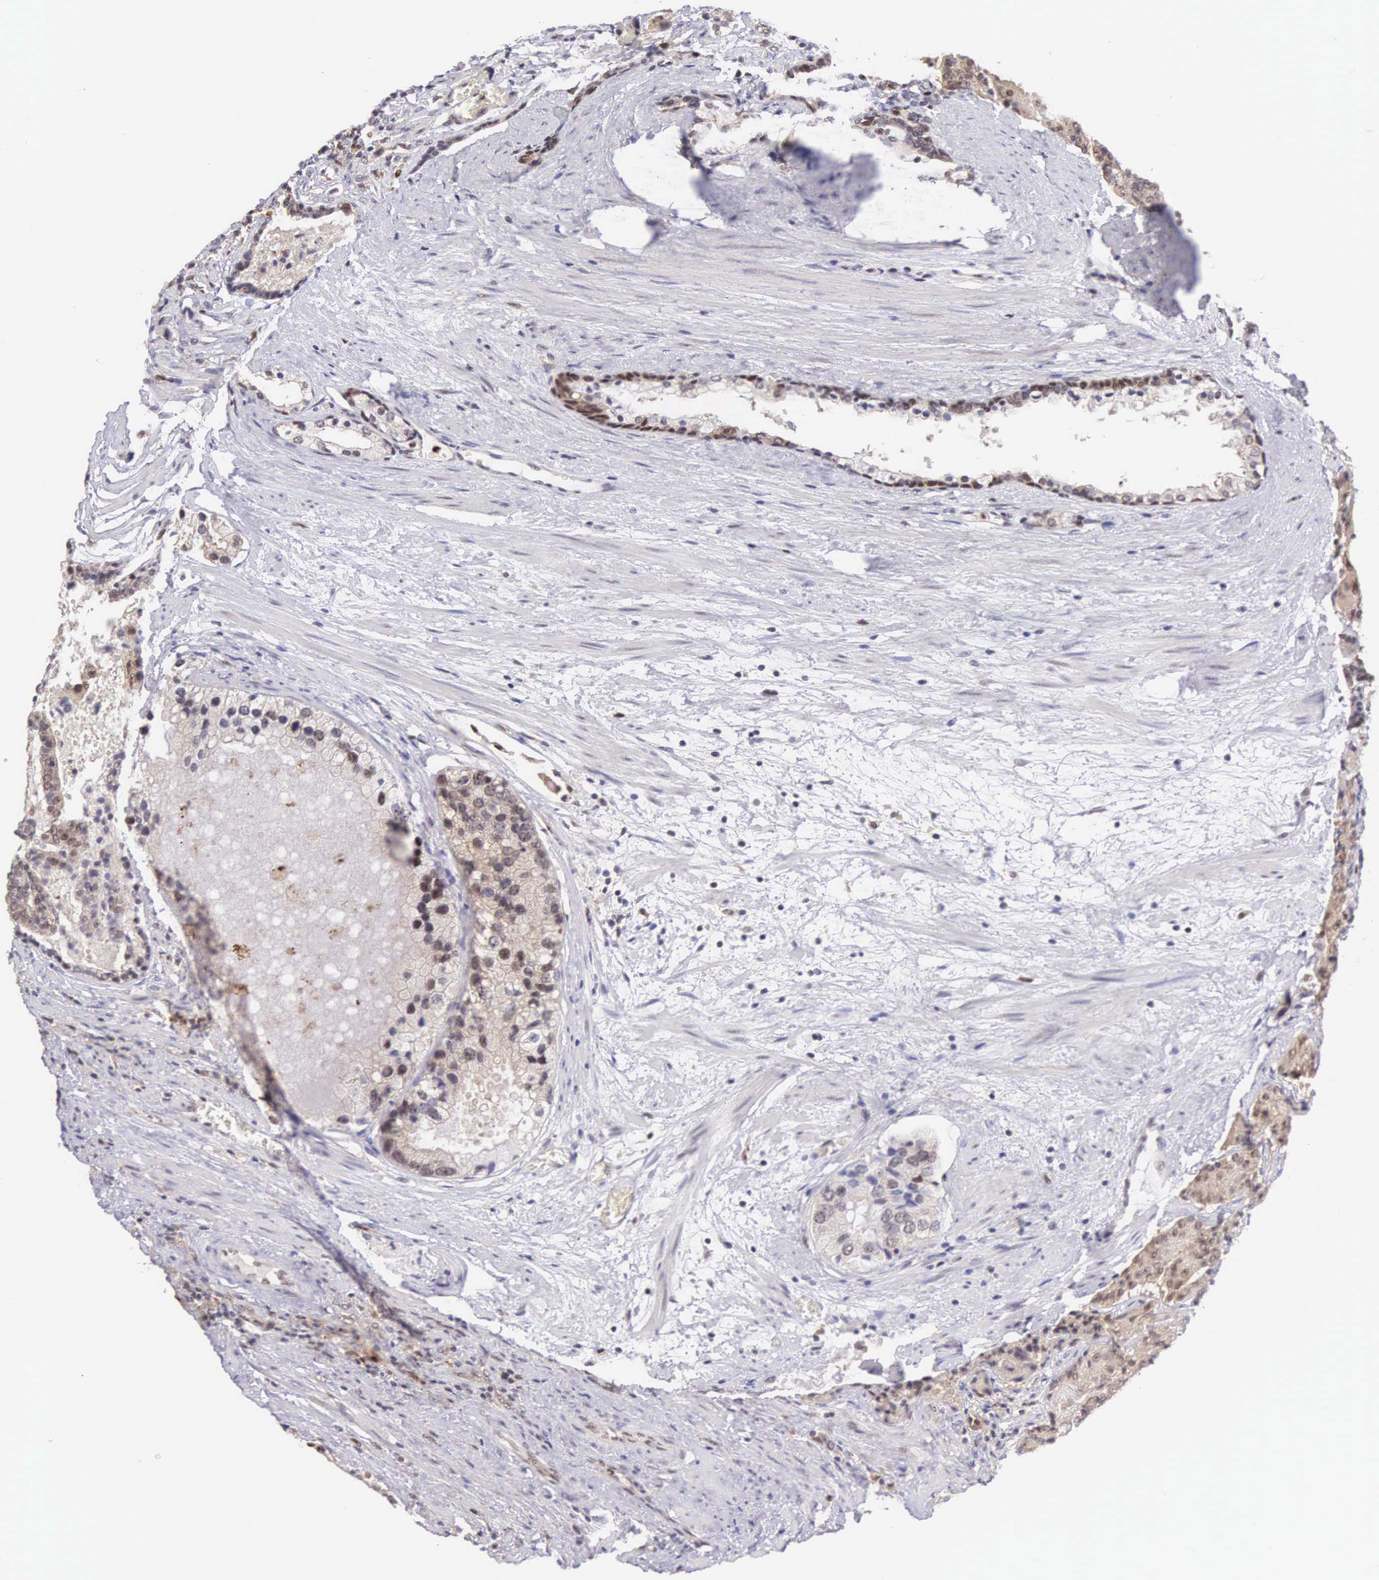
{"staining": {"intensity": "weak", "quantity": "25%-75%", "location": "cytoplasmic/membranous,nuclear"}, "tissue": "prostate cancer", "cell_type": "Tumor cells", "image_type": "cancer", "snomed": [{"axis": "morphology", "description": "Adenocarcinoma, Medium grade"}, {"axis": "topography", "description": "Prostate"}], "caption": "The photomicrograph displays immunohistochemical staining of prostate cancer. There is weak cytoplasmic/membranous and nuclear positivity is appreciated in about 25%-75% of tumor cells.", "gene": "GRK3", "patient": {"sex": "male", "age": 70}}